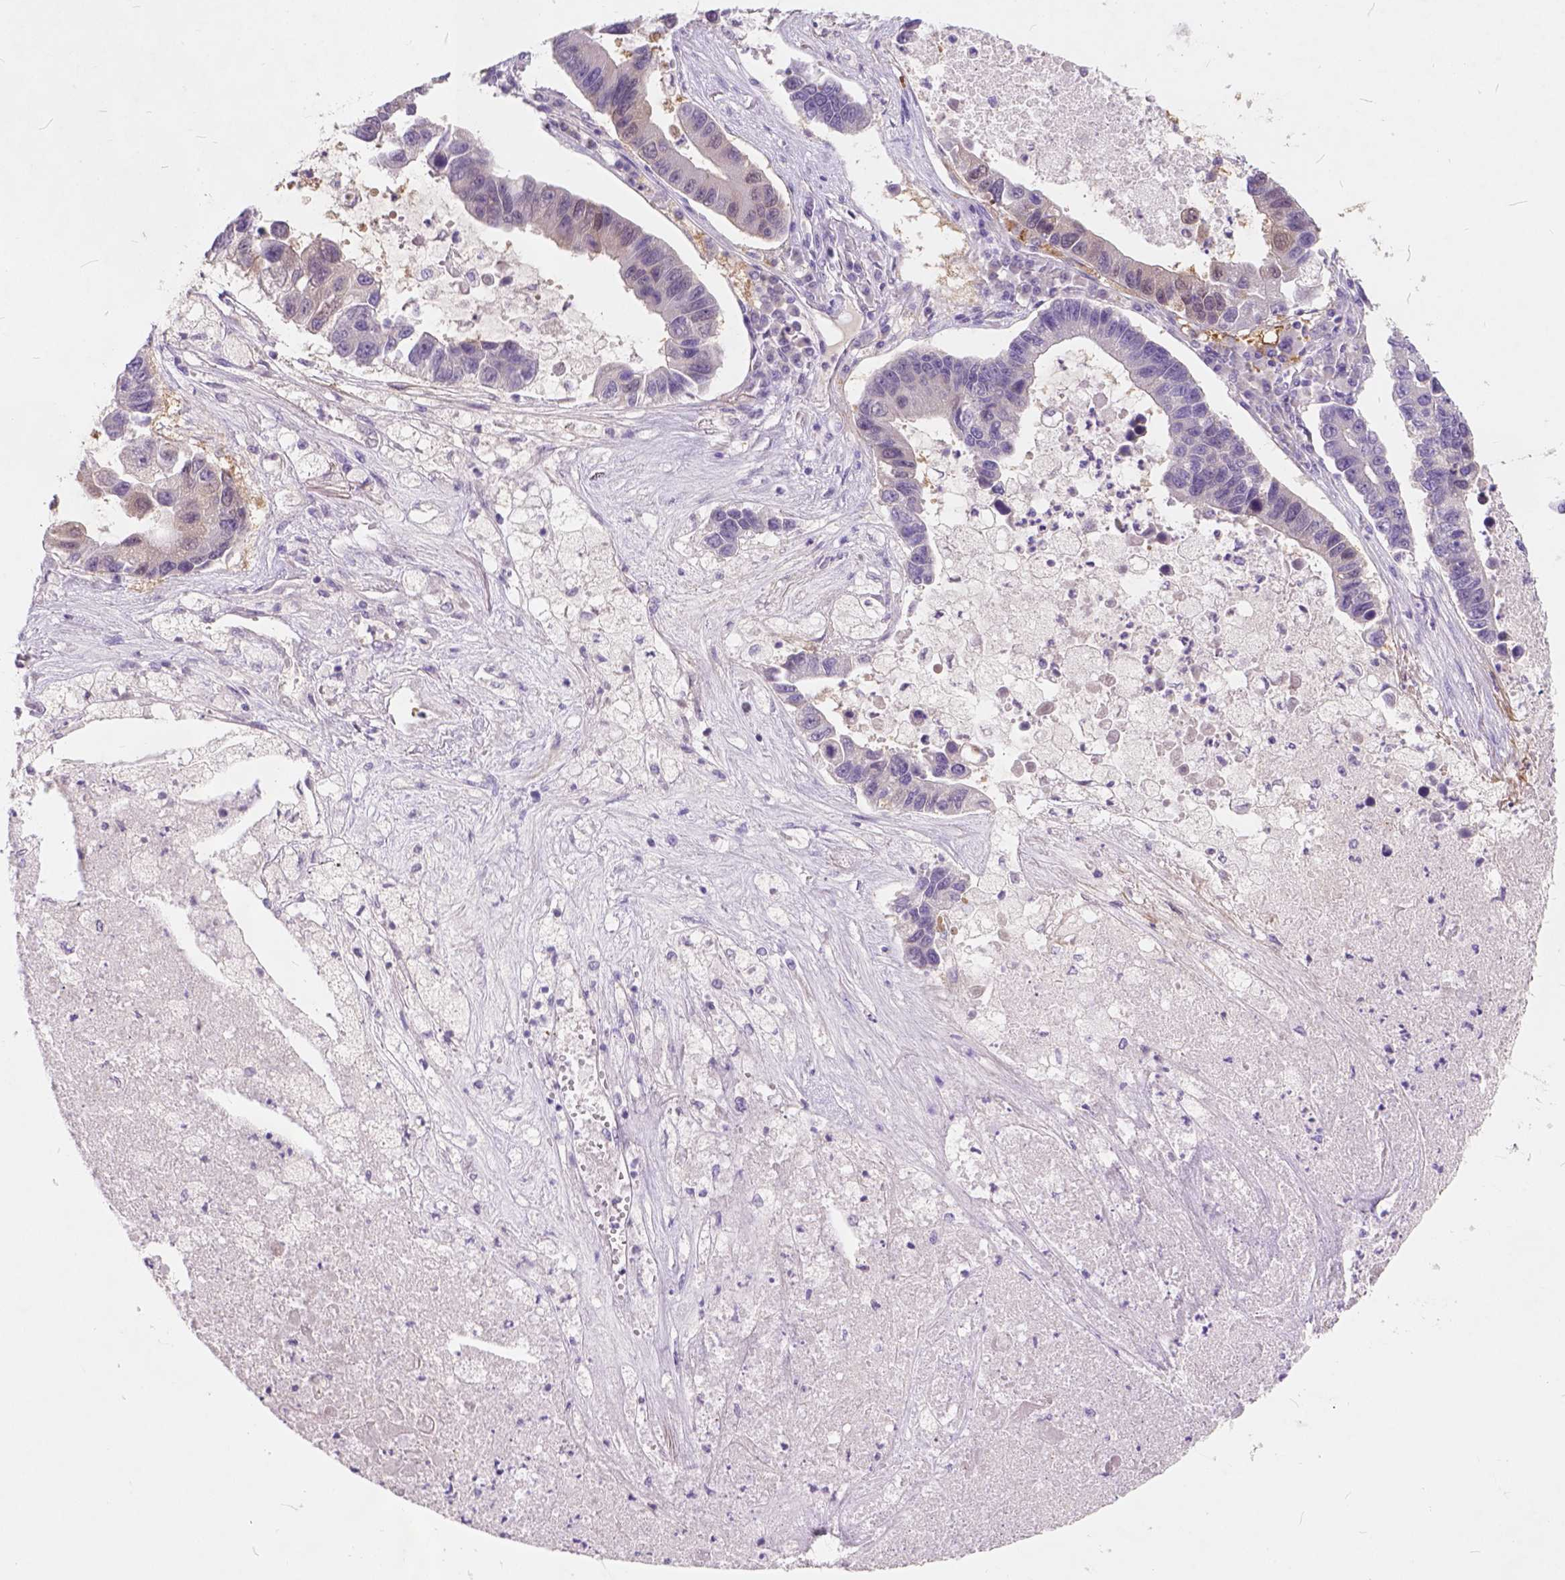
{"staining": {"intensity": "negative", "quantity": "none", "location": "none"}, "tissue": "lung cancer", "cell_type": "Tumor cells", "image_type": "cancer", "snomed": [{"axis": "morphology", "description": "Adenocarcinoma, NOS"}, {"axis": "topography", "description": "Bronchus"}, {"axis": "topography", "description": "Lung"}], "caption": "IHC of human adenocarcinoma (lung) demonstrates no staining in tumor cells. (Stains: DAB (3,3'-diaminobenzidine) IHC with hematoxylin counter stain, Microscopy: brightfield microscopy at high magnification).", "gene": "PEX11G", "patient": {"sex": "female", "age": 51}}